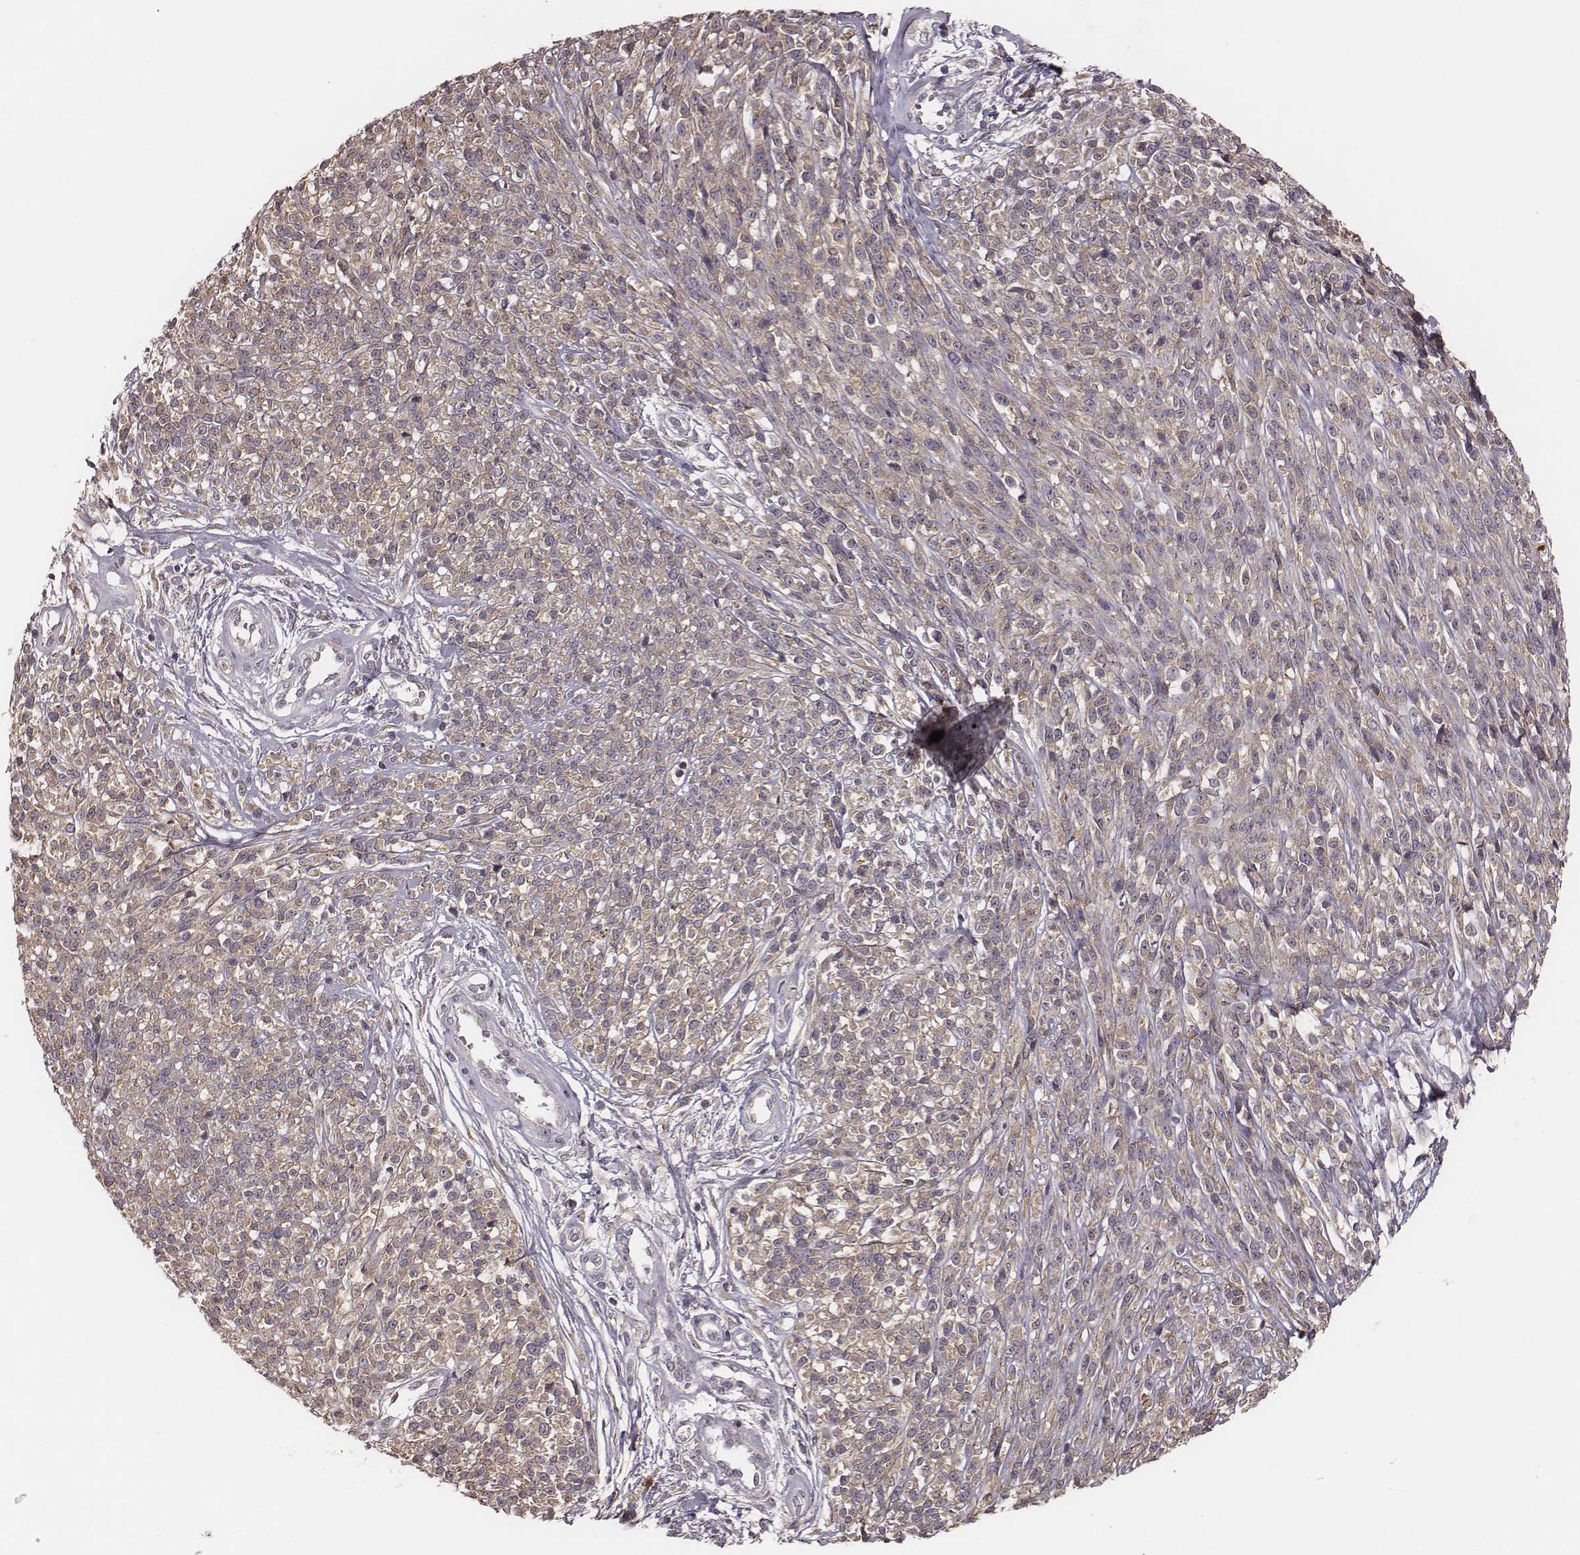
{"staining": {"intensity": "weak", "quantity": ">75%", "location": "cytoplasmic/membranous"}, "tissue": "melanoma", "cell_type": "Tumor cells", "image_type": "cancer", "snomed": [{"axis": "morphology", "description": "Malignant melanoma, NOS"}, {"axis": "topography", "description": "Skin"}, {"axis": "topography", "description": "Skin of trunk"}], "caption": "Weak cytoplasmic/membranous expression is present in about >75% of tumor cells in malignant melanoma.", "gene": "P2RX5", "patient": {"sex": "male", "age": 74}}